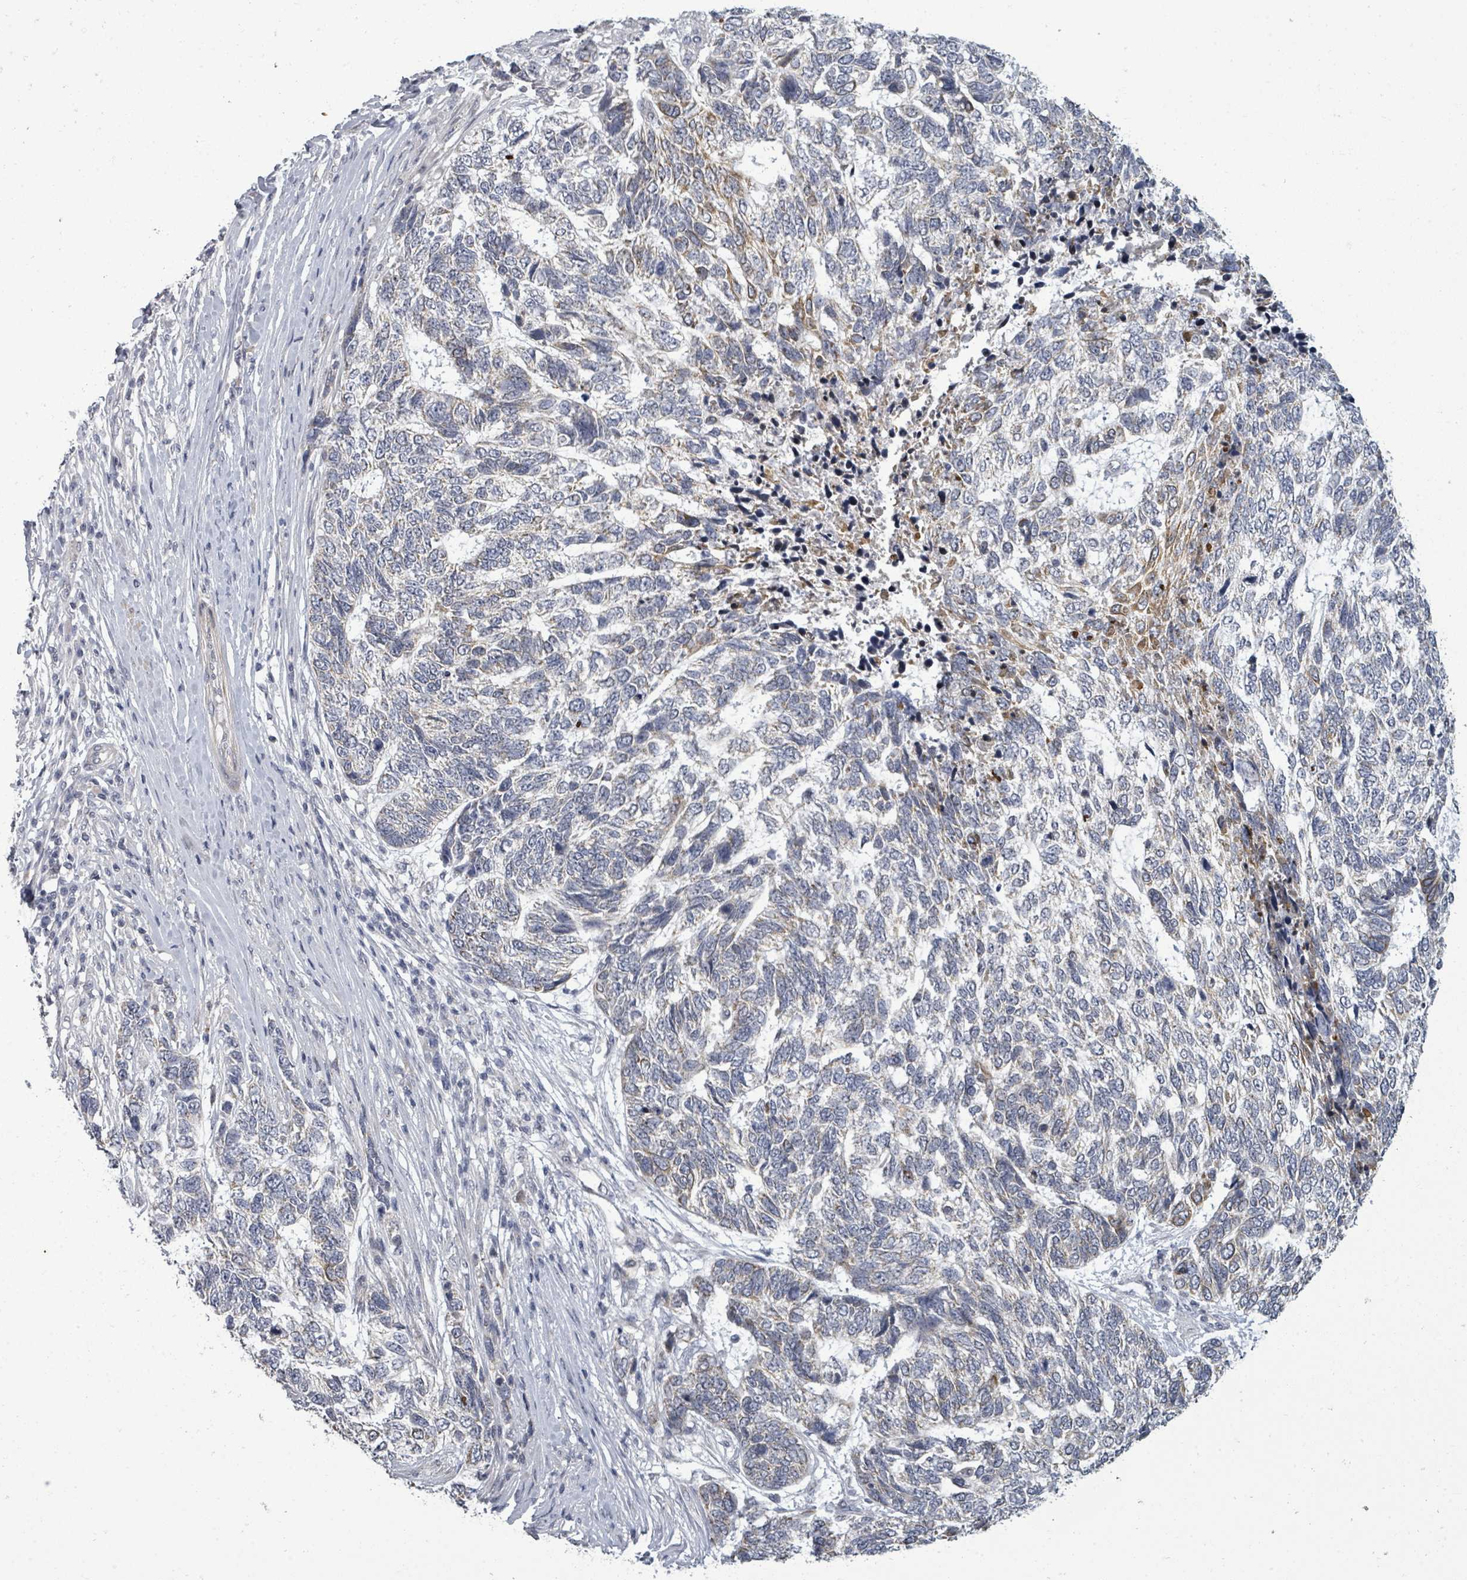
{"staining": {"intensity": "weak", "quantity": "<25%", "location": "cytoplasmic/membranous"}, "tissue": "skin cancer", "cell_type": "Tumor cells", "image_type": "cancer", "snomed": [{"axis": "morphology", "description": "Basal cell carcinoma"}, {"axis": "topography", "description": "Skin"}], "caption": "Immunohistochemistry image of human skin cancer stained for a protein (brown), which displays no expression in tumor cells.", "gene": "PTPN20", "patient": {"sex": "female", "age": 65}}